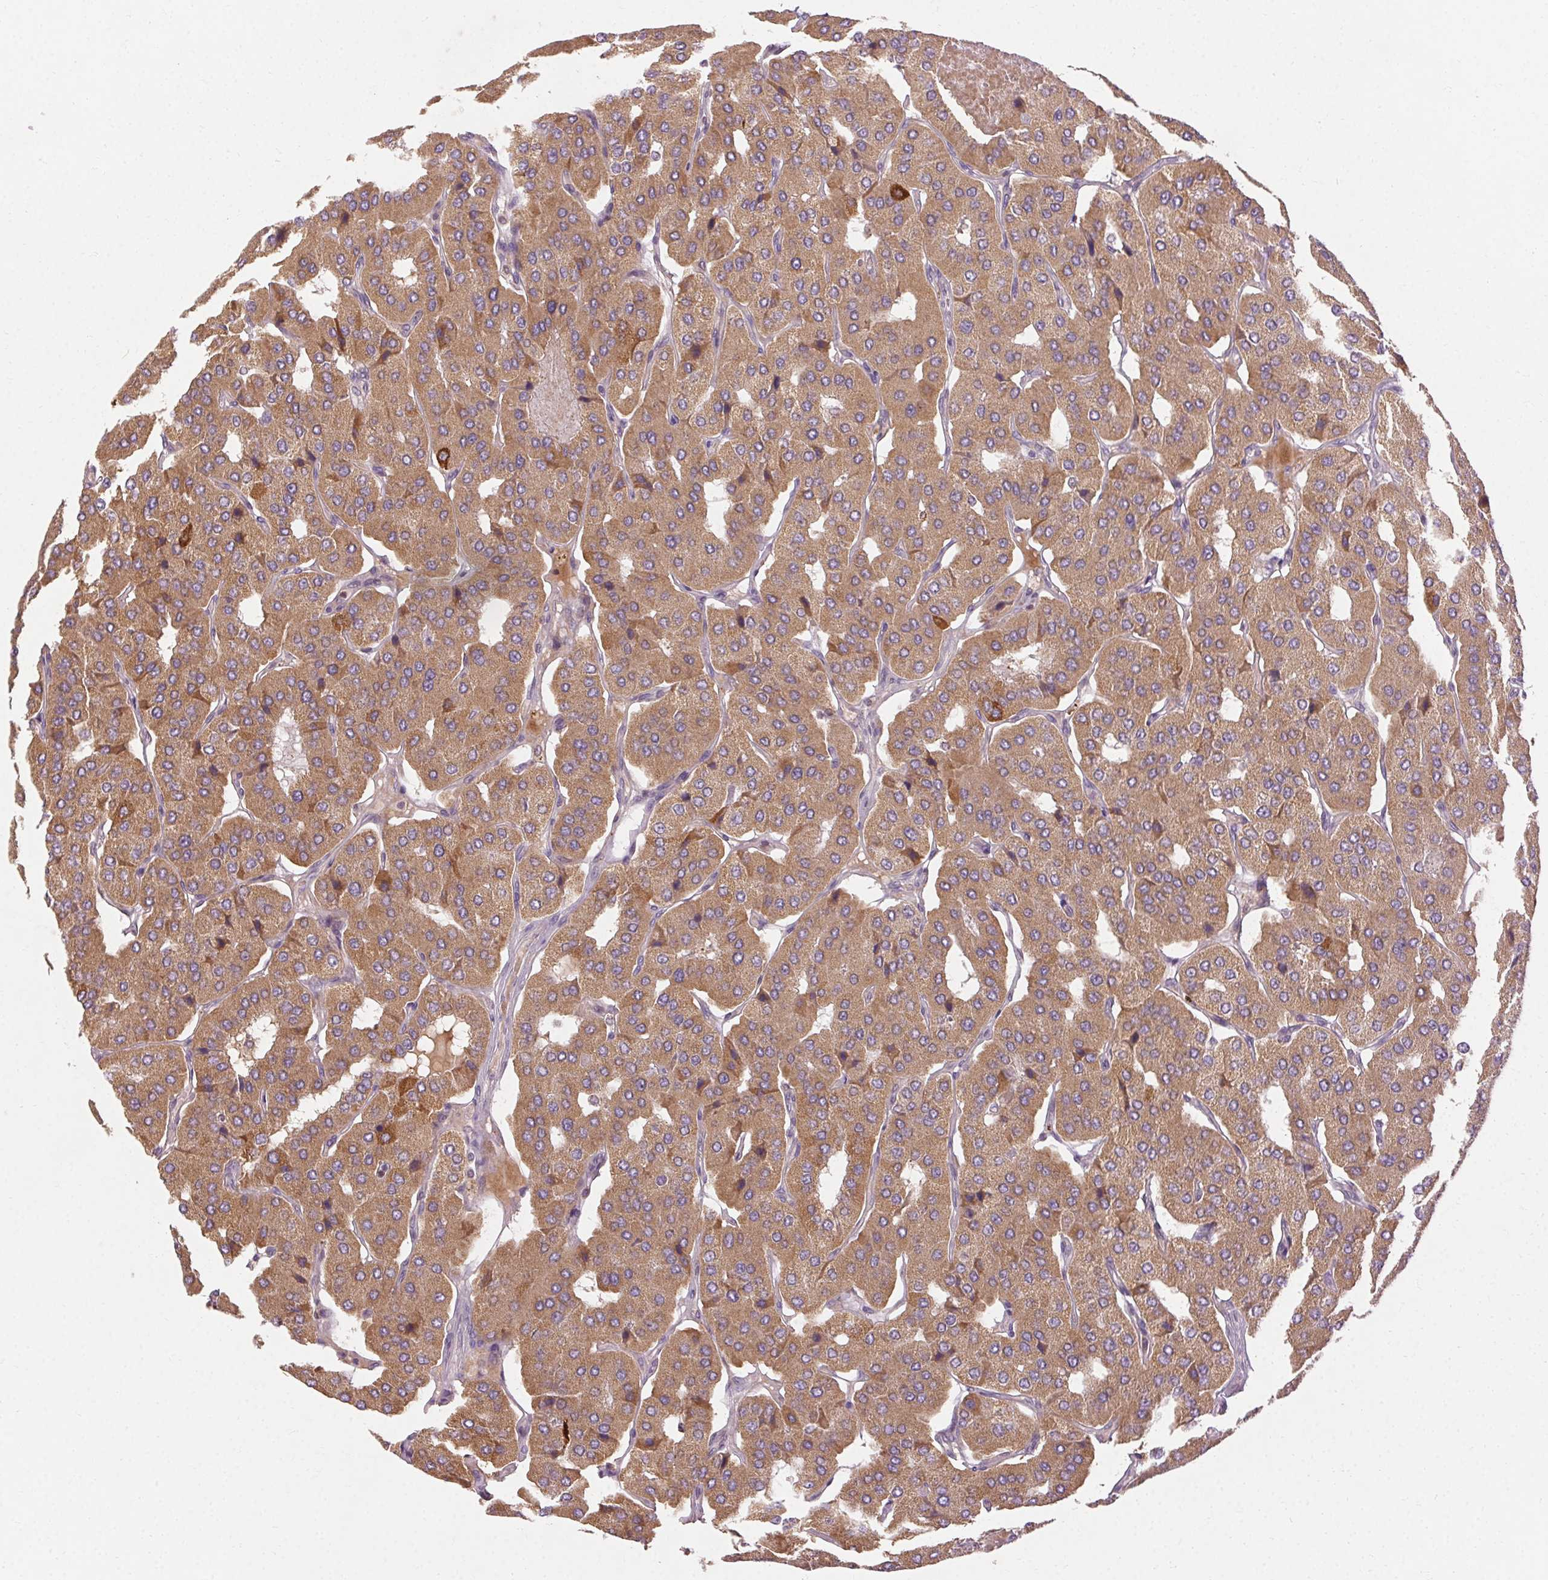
{"staining": {"intensity": "moderate", "quantity": ">75%", "location": "cytoplasmic/membranous"}, "tissue": "parathyroid gland", "cell_type": "Glandular cells", "image_type": "normal", "snomed": [{"axis": "morphology", "description": "Normal tissue, NOS"}, {"axis": "morphology", "description": "Adenoma, NOS"}, {"axis": "topography", "description": "Parathyroid gland"}], "caption": "The histopathology image demonstrates staining of benign parathyroid gland, revealing moderate cytoplasmic/membranous protein positivity (brown color) within glandular cells.", "gene": "REP15", "patient": {"sex": "female", "age": 86}}